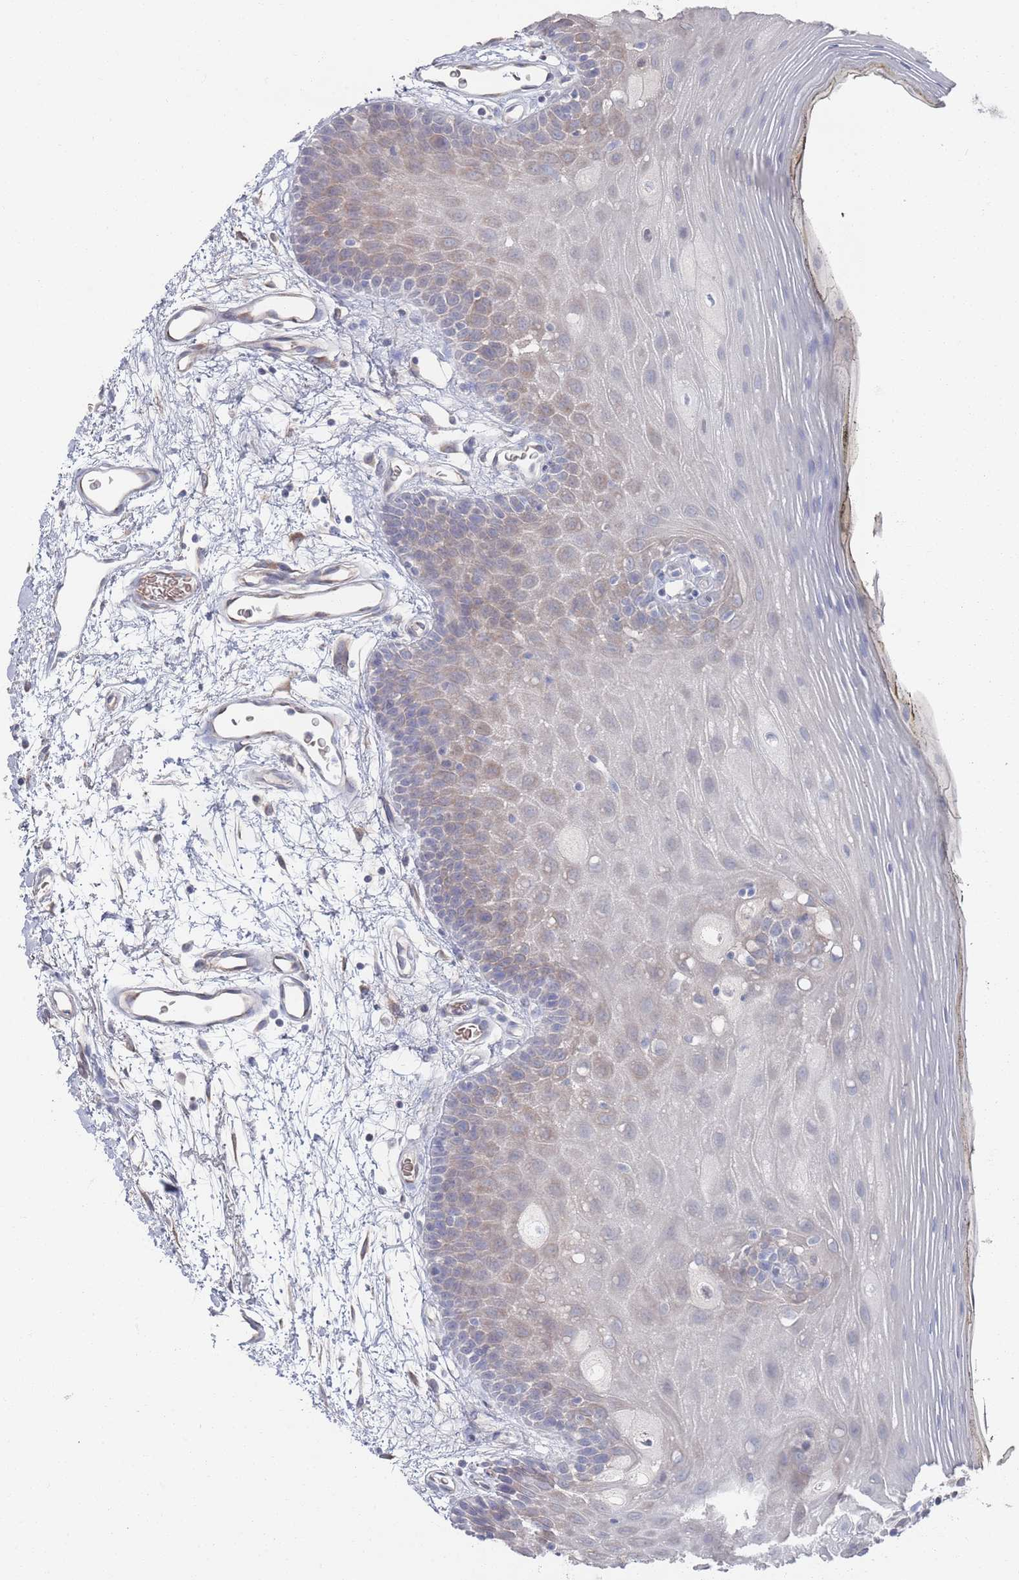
{"staining": {"intensity": "weak", "quantity": "<25%", "location": "cytoplasmic/membranous"}, "tissue": "oral mucosa", "cell_type": "Squamous epithelial cells", "image_type": "normal", "snomed": [{"axis": "morphology", "description": "Normal tissue, NOS"}, {"axis": "topography", "description": "Oral tissue"}, {"axis": "topography", "description": "Tounge, NOS"}], "caption": "High magnification brightfield microscopy of unremarkable oral mucosa stained with DAB (3,3'-diaminobenzidine) (brown) and counterstained with hematoxylin (blue): squamous epithelial cells show no significant positivity. (DAB (3,3'-diaminobenzidine) IHC, high magnification).", "gene": "TMCO3", "patient": {"sex": "female", "age": 81}}